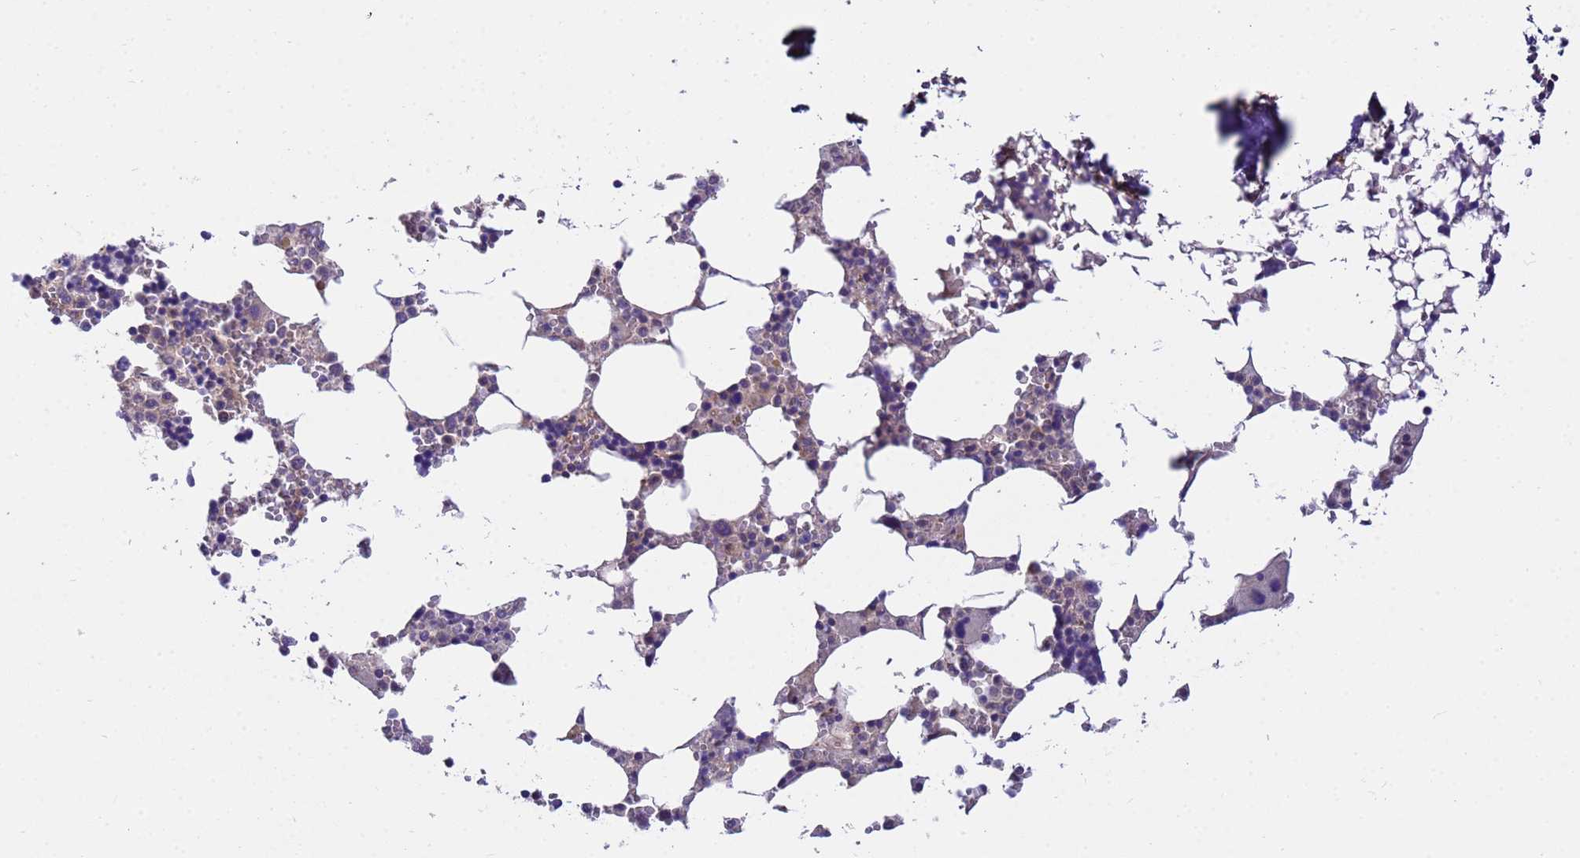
{"staining": {"intensity": "moderate", "quantity": "<25%", "location": "cytoplasmic/membranous,nuclear"}, "tissue": "bone marrow", "cell_type": "Hematopoietic cells", "image_type": "normal", "snomed": [{"axis": "morphology", "description": "Normal tissue, NOS"}, {"axis": "topography", "description": "Bone marrow"}], "caption": "A photomicrograph of human bone marrow stained for a protein displays moderate cytoplasmic/membranous,nuclear brown staining in hematopoietic cells.", "gene": "GET3", "patient": {"sex": "male", "age": 64}}